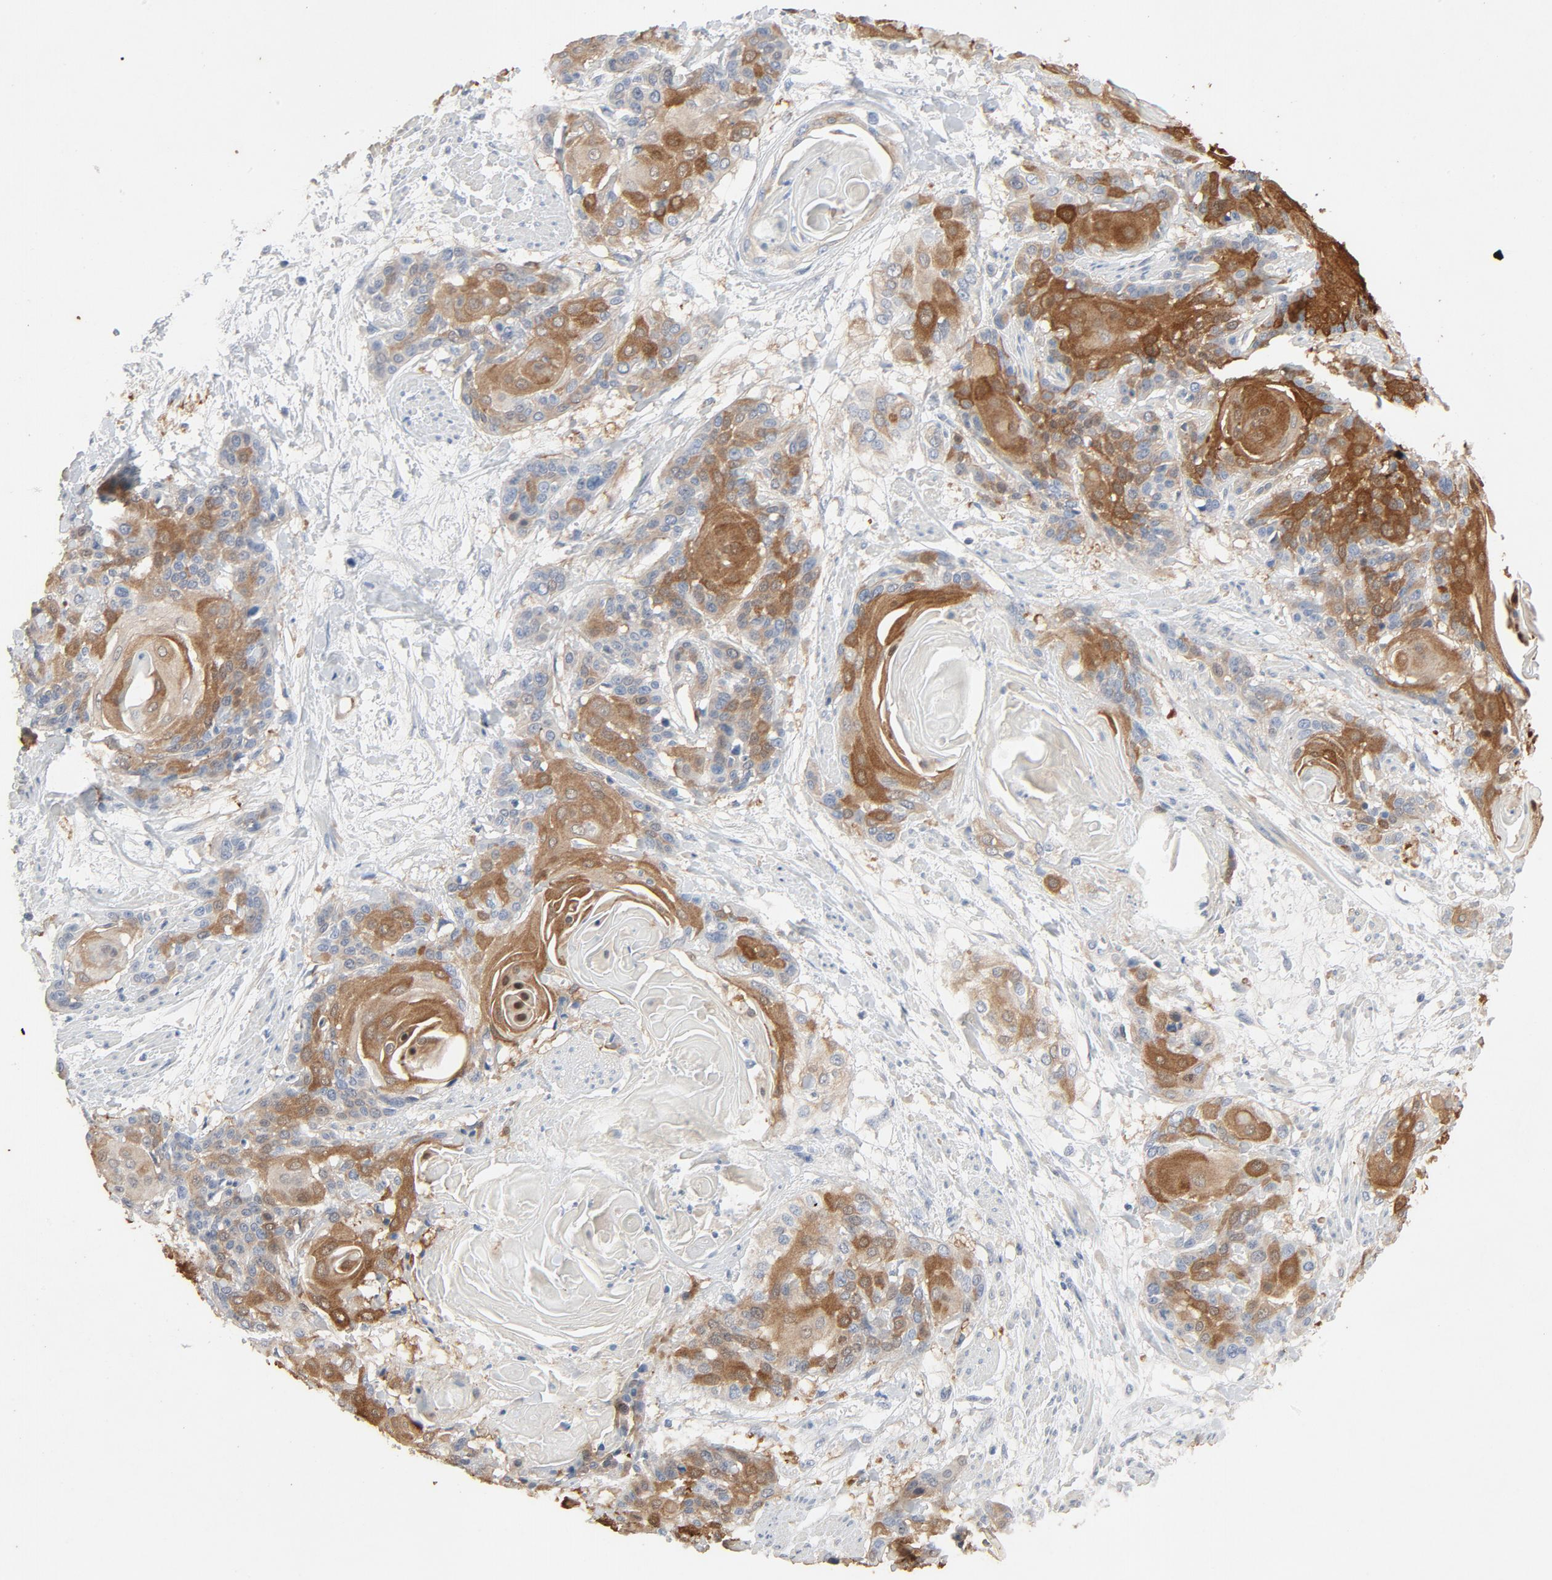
{"staining": {"intensity": "moderate", "quantity": ">75%", "location": "cytoplasmic/membranous"}, "tissue": "cervical cancer", "cell_type": "Tumor cells", "image_type": "cancer", "snomed": [{"axis": "morphology", "description": "Squamous cell carcinoma, NOS"}, {"axis": "topography", "description": "Cervix"}], "caption": "The histopathology image exhibits staining of cervical cancer (squamous cell carcinoma), revealing moderate cytoplasmic/membranous protein staining (brown color) within tumor cells. Using DAB (3,3'-diaminobenzidine) (brown) and hematoxylin (blue) stains, captured at high magnification using brightfield microscopy.", "gene": "KDR", "patient": {"sex": "female", "age": 57}}